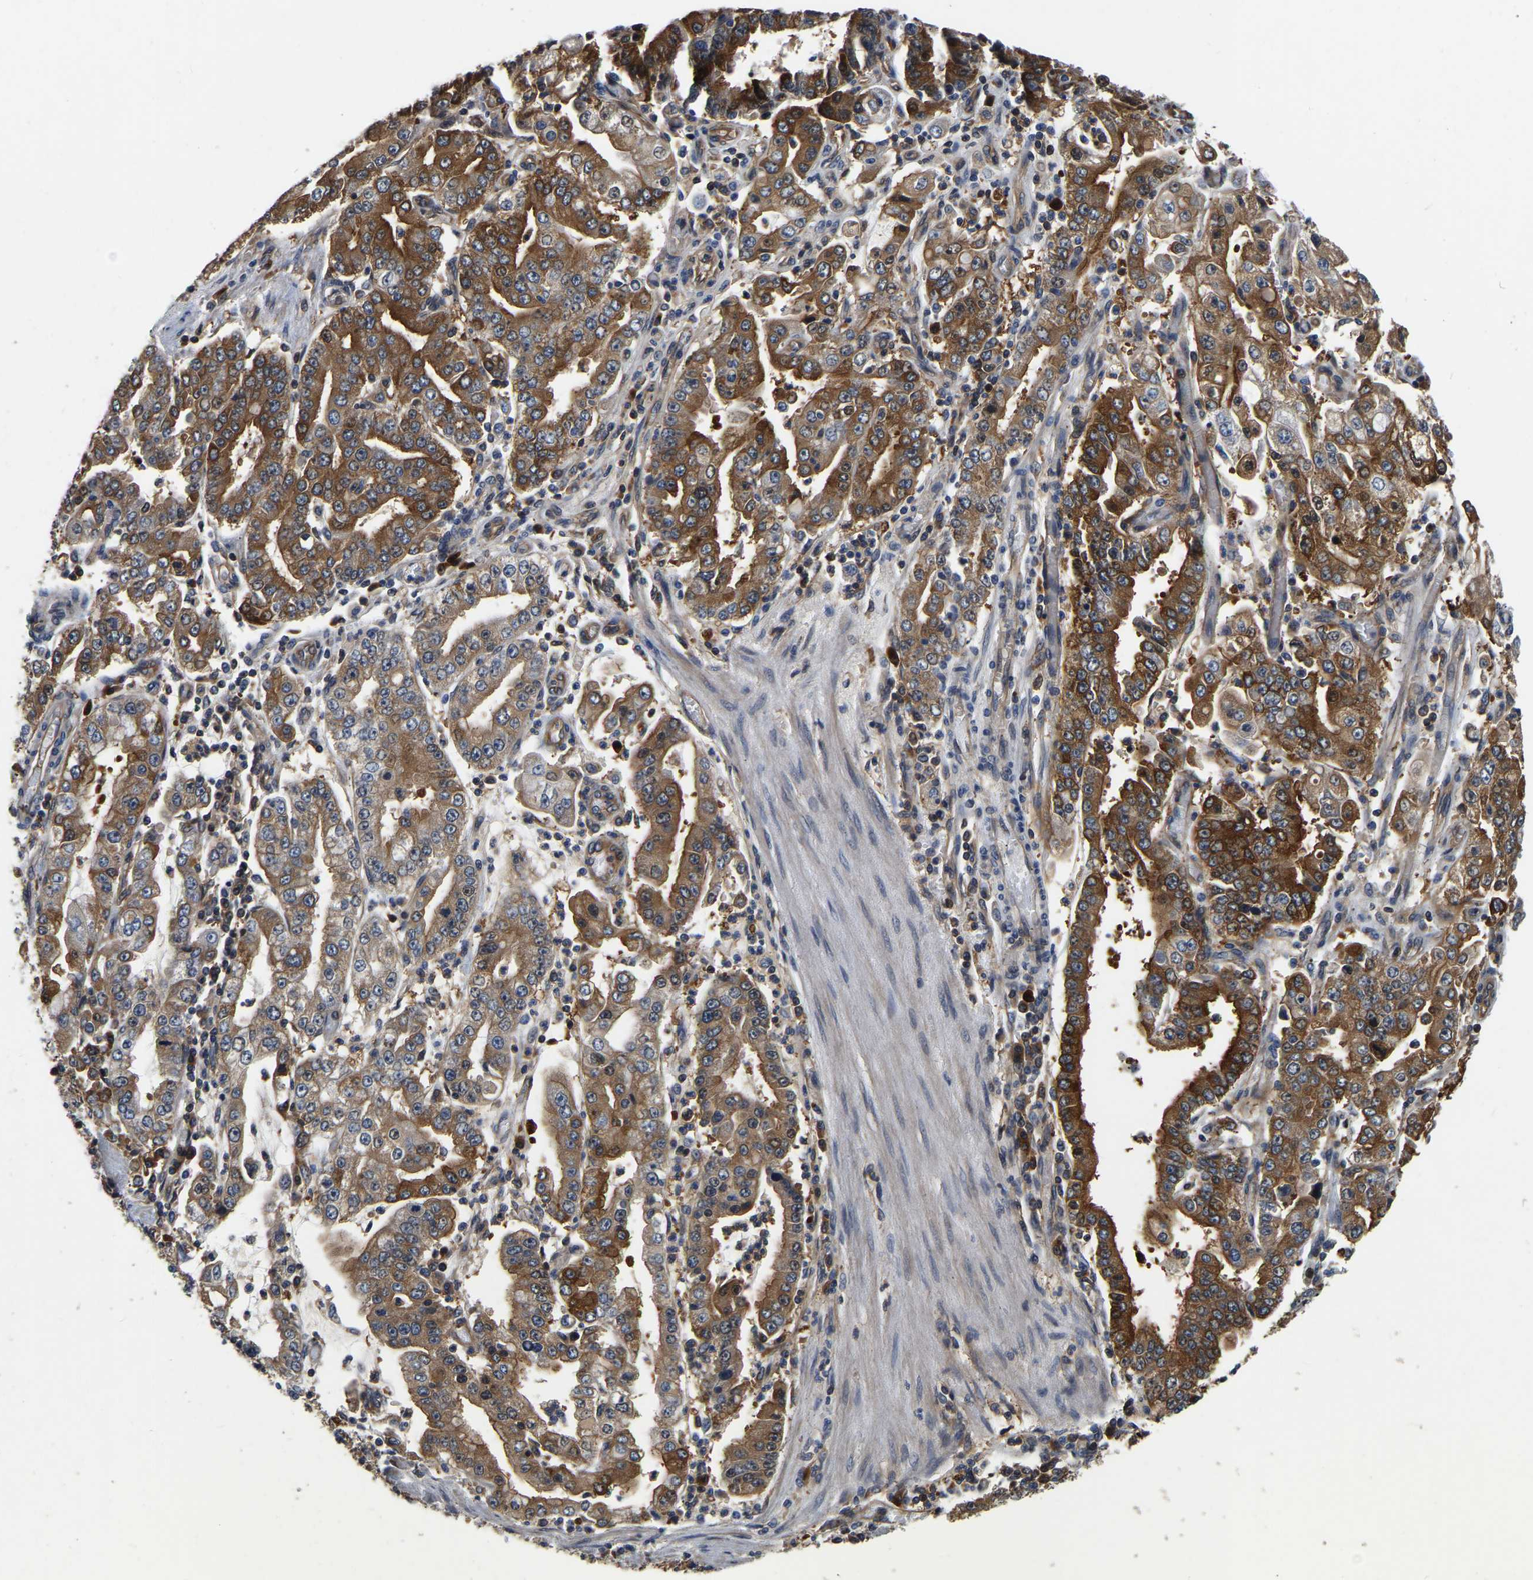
{"staining": {"intensity": "strong", "quantity": ">75%", "location": "cytoplasmic/membranous"}, "tissue": "stomach cancer", "cell_type": "Tumor cells", "image_type": "cancer", "snomed": [{"axis": "morphology", "description": "Adenocarcinoma, NOS"}, {"axis": "topography", "description": "Stomach"}], "caption": "Stomach cancer (adenocarcinoma) was stained to show a protein in brown. There is high levels of strong cytoplasmic/membranous expression in approximately >75% of tumor cells.", "gene": "GARS1", "patient": {"sex": "male", "age": 76}}